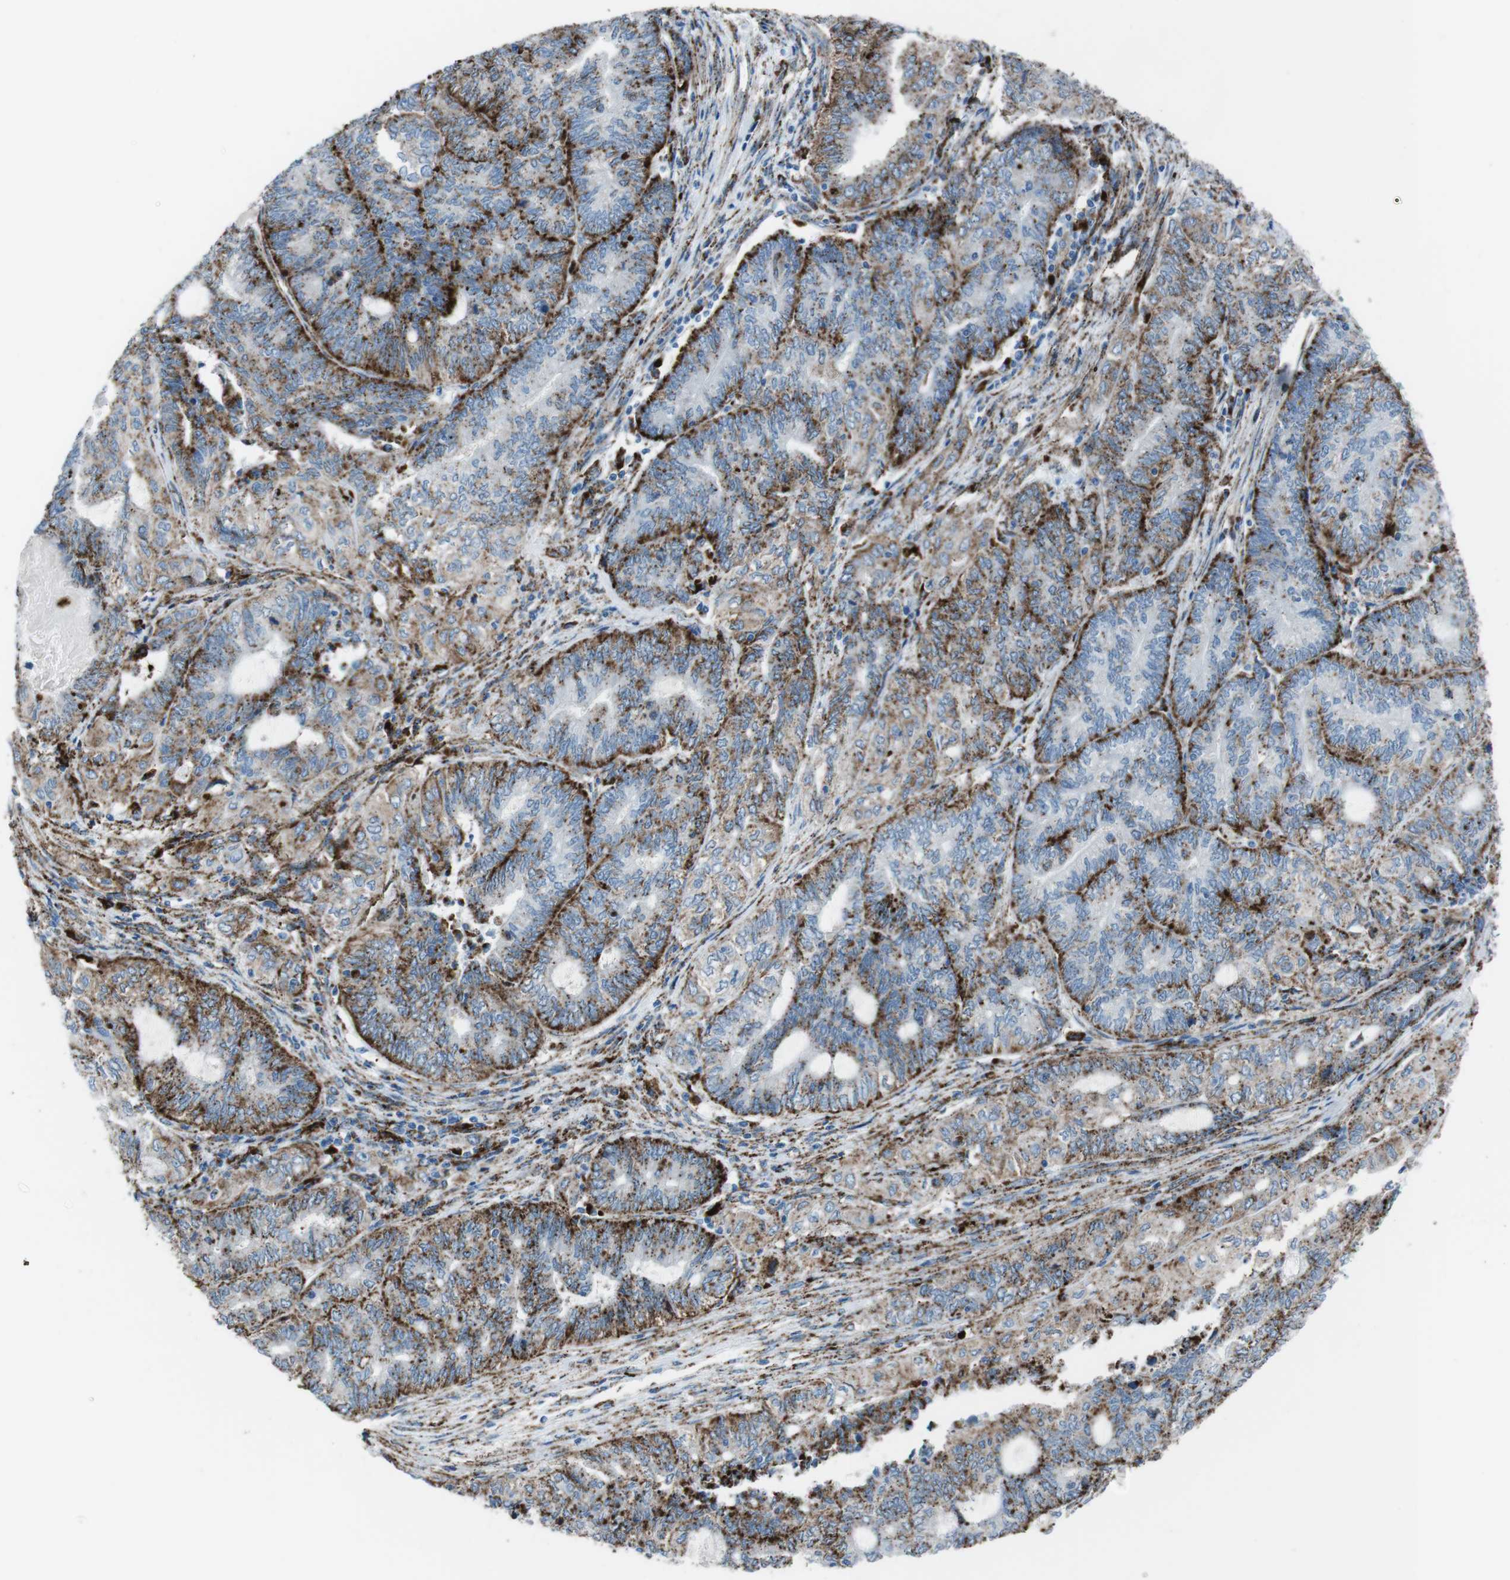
{"staining": {"intensity": "strong", "quantity": ">75%", "location": "cytoplasmic/membranous"}, "tissue": "endometrial cancer", "cell_type": "Tumor cells", "image_type": "cancer", "snomed": [{"axis": "morphology", "description": "Adenocarcinoma, NOS"}, {"axis": "topography", "description": "Uterus"}, {"axis": "topography", "description": "Endometrium"}], "caption": "Endometrial adenocarcinoma stained with IHC shows strong cytoplasmic/membranous positivity in approximately >75% of tumor cells. The staining was performed using DAB (3,3'-diaminobenzidine) to visualize the protein expression in brown, while the nuclei were stained in blue with hematoxylin (Magnification: 20x).", "gene": "SCARB2", "patient": {"sex": "female", "age": 70}}